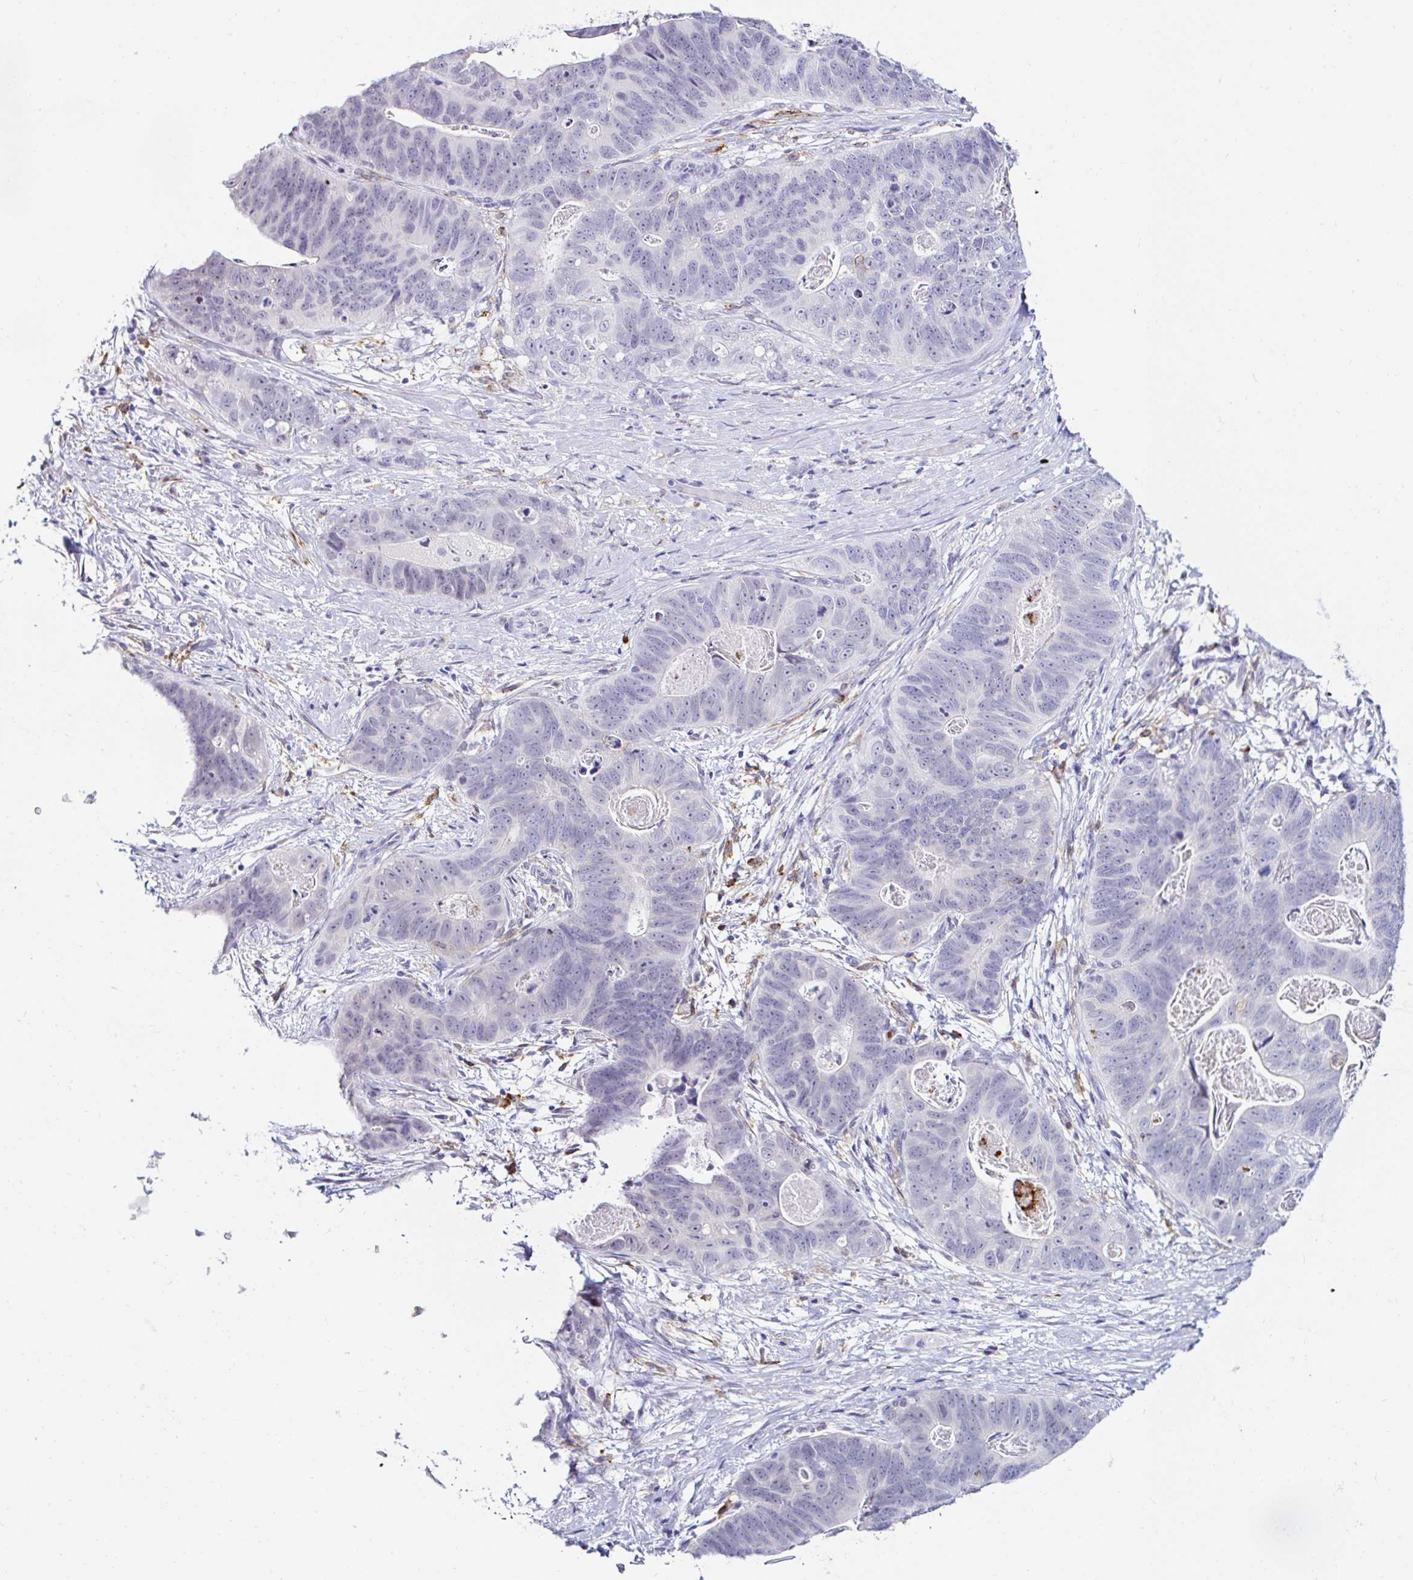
{"staining": {"intensity": "negative", "quantity": "none", "location": "none"}, "tissue": "stomach cancer", "cell_type": "Tumor cells", "image_type": "cancer", "snomed": [{"axis": "morphology", "description": "Normal tissue, NOS"}, {"axis": "morphology", "description": "Adenocarcinoma, NOS"}, {"axis": "topography", "description": "Stomach"}], "caption": "Image shows no protein staining in tumor cells of adenocarcinoma (stomach) tissue.", "gene": "CYBB", "patient": {"sex": "female", "age": 89}}